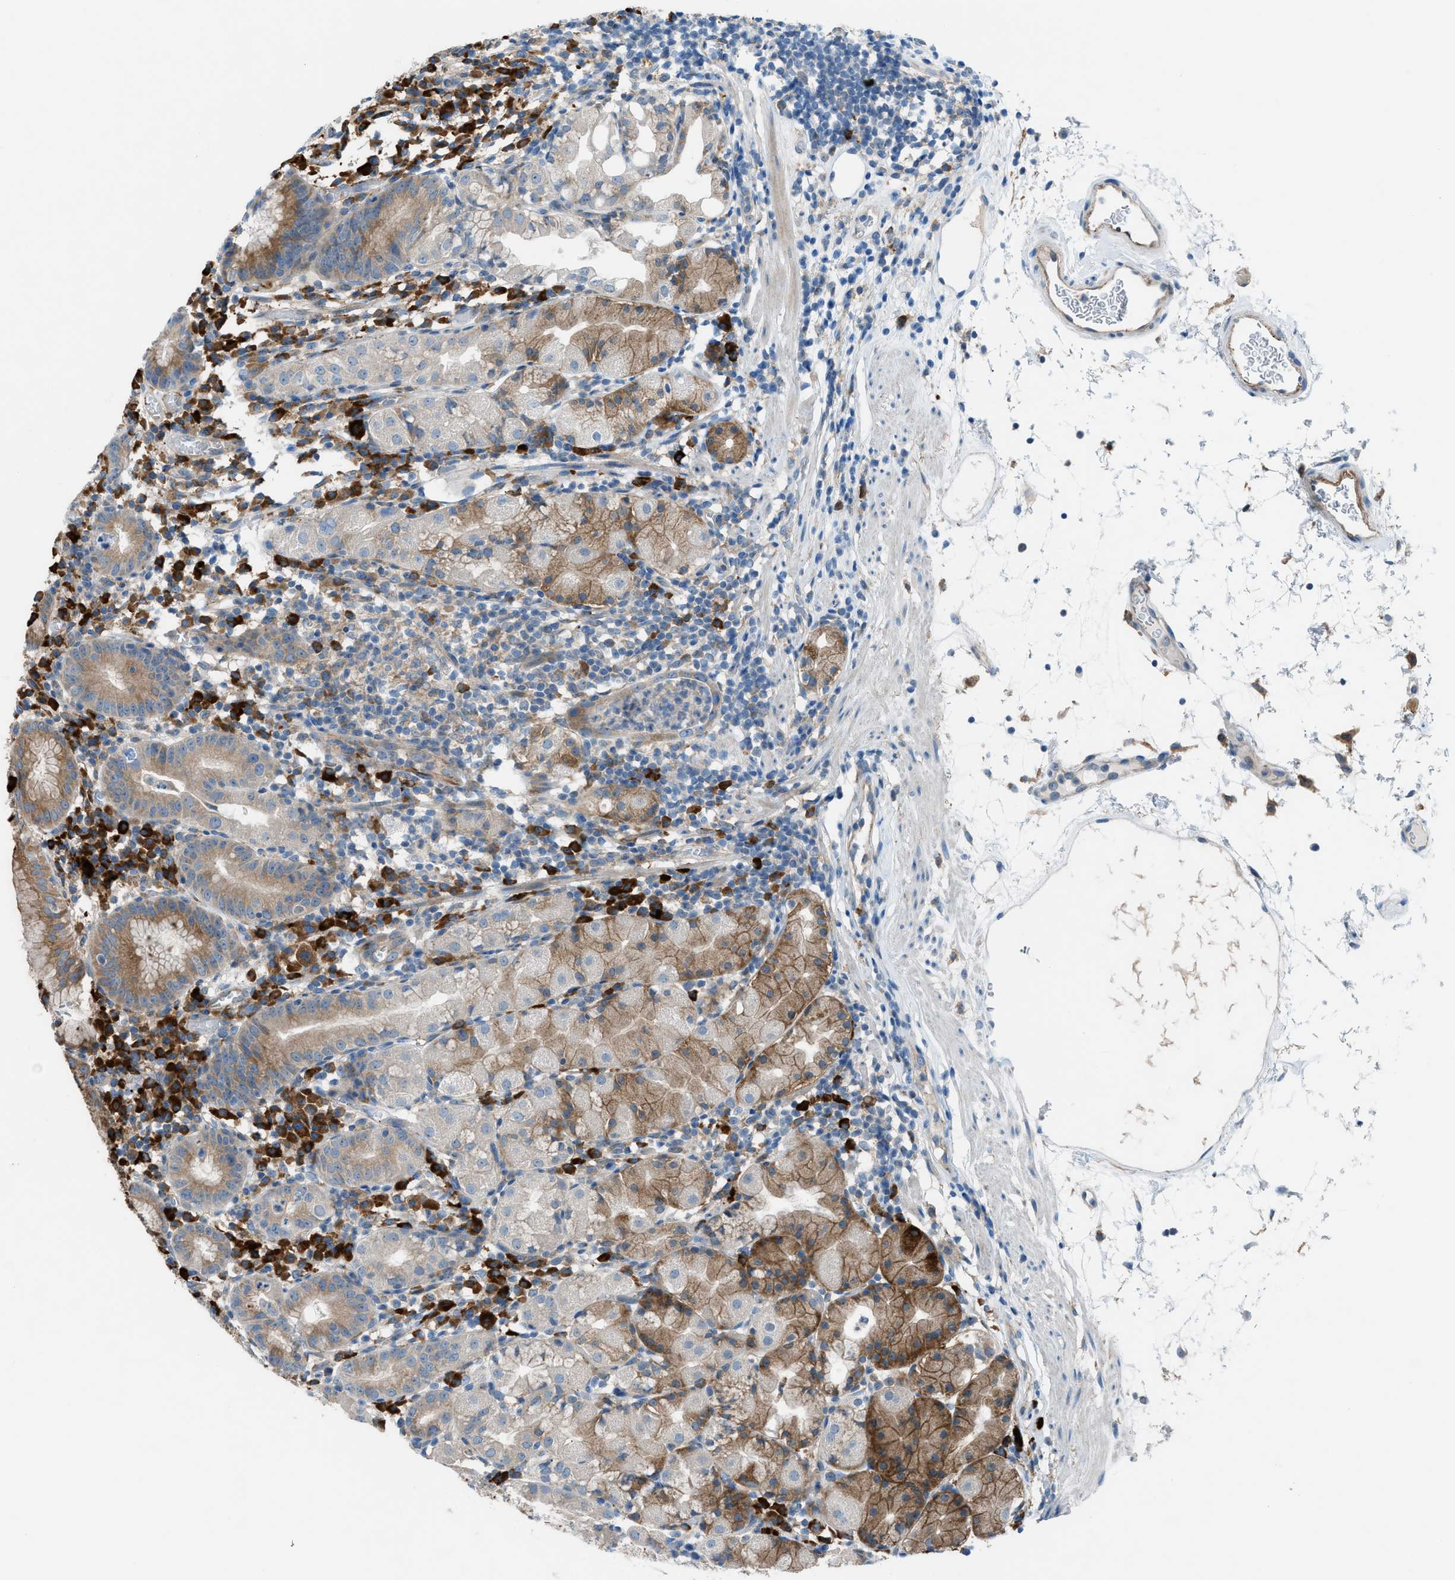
{"staining": {"intensity": "moderate", "quantity": ">75%", "location": "cytoplasmic/membranous"}, "tissue": "stomach", "cell_type": "Glandular cells", "image_type": "normal", "snomed": [{"axis": "morphology", "description": "Normal tissue, NOS"}, {"axis": "topography", "description": "Stomach"}, {"axis": "topography", "description": "Stomach, lower"}], "caption": "This histopathology image demonstrates immunohistochemistry (IHC) staining of normal human stomach, with medium moderate cytoplasmic/membranous staining in about >75% of glandular cells.", "gene": "HEG1", "patient": {"sex": "female", "age": 75}}